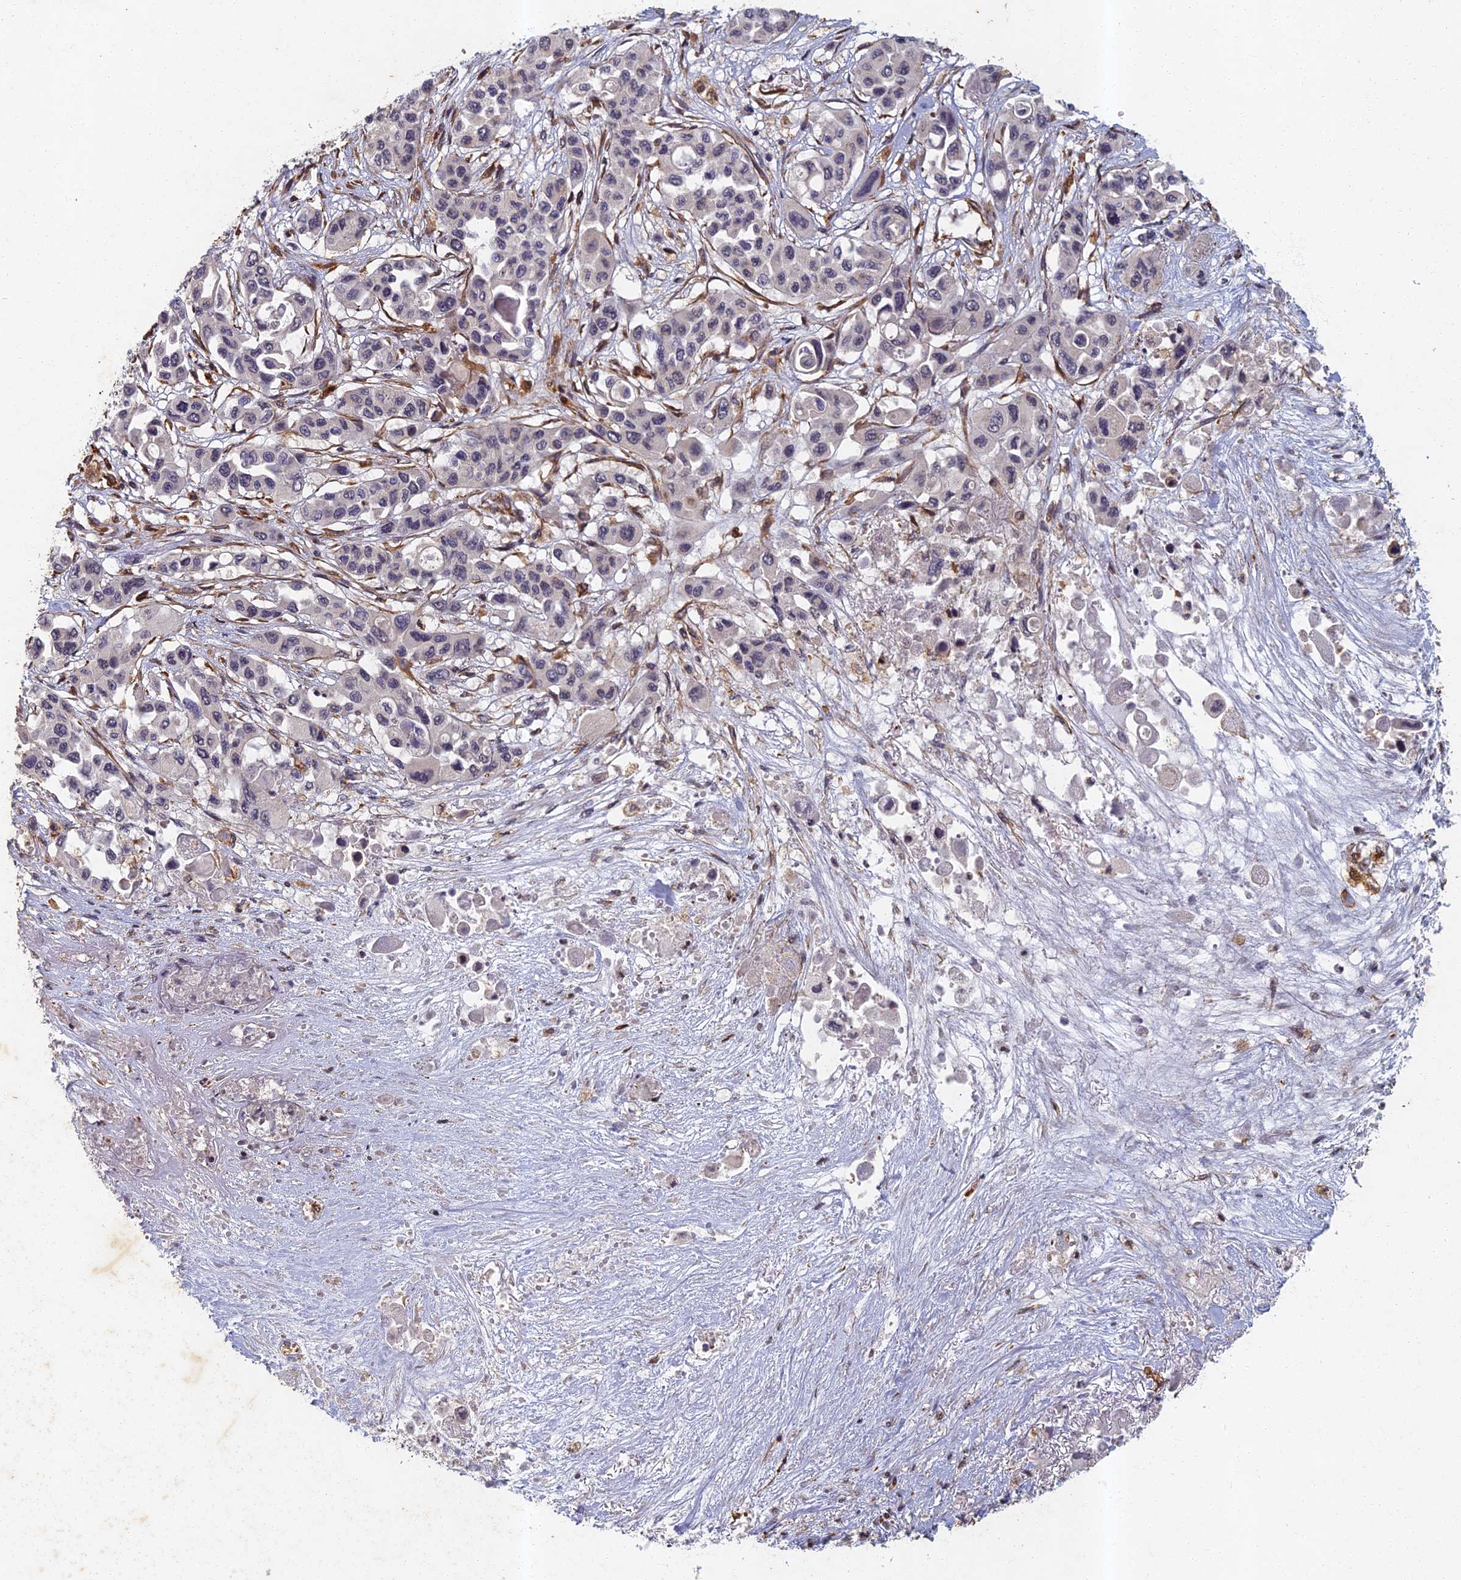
{"staining": {"intensity": "negative", "quantity": "none", "location": "none"}, "tissue": "pancreatic cancer", "cell_type": "Tumor cells", "image_type": "cancer", "snomed": [{"axis": "morphology", "description": "Adenocarcinoma, NOS"}, {"axis": "topography", "description": "Pancreas"}], "caption": "The immunohistochemistry (IHC) micrograph has no significant staining in tumor cells of adenocarcinoma (pancreatic) tissue.", "gene": "ABCB10", "patient": {"sex": "male", "age": 92}}